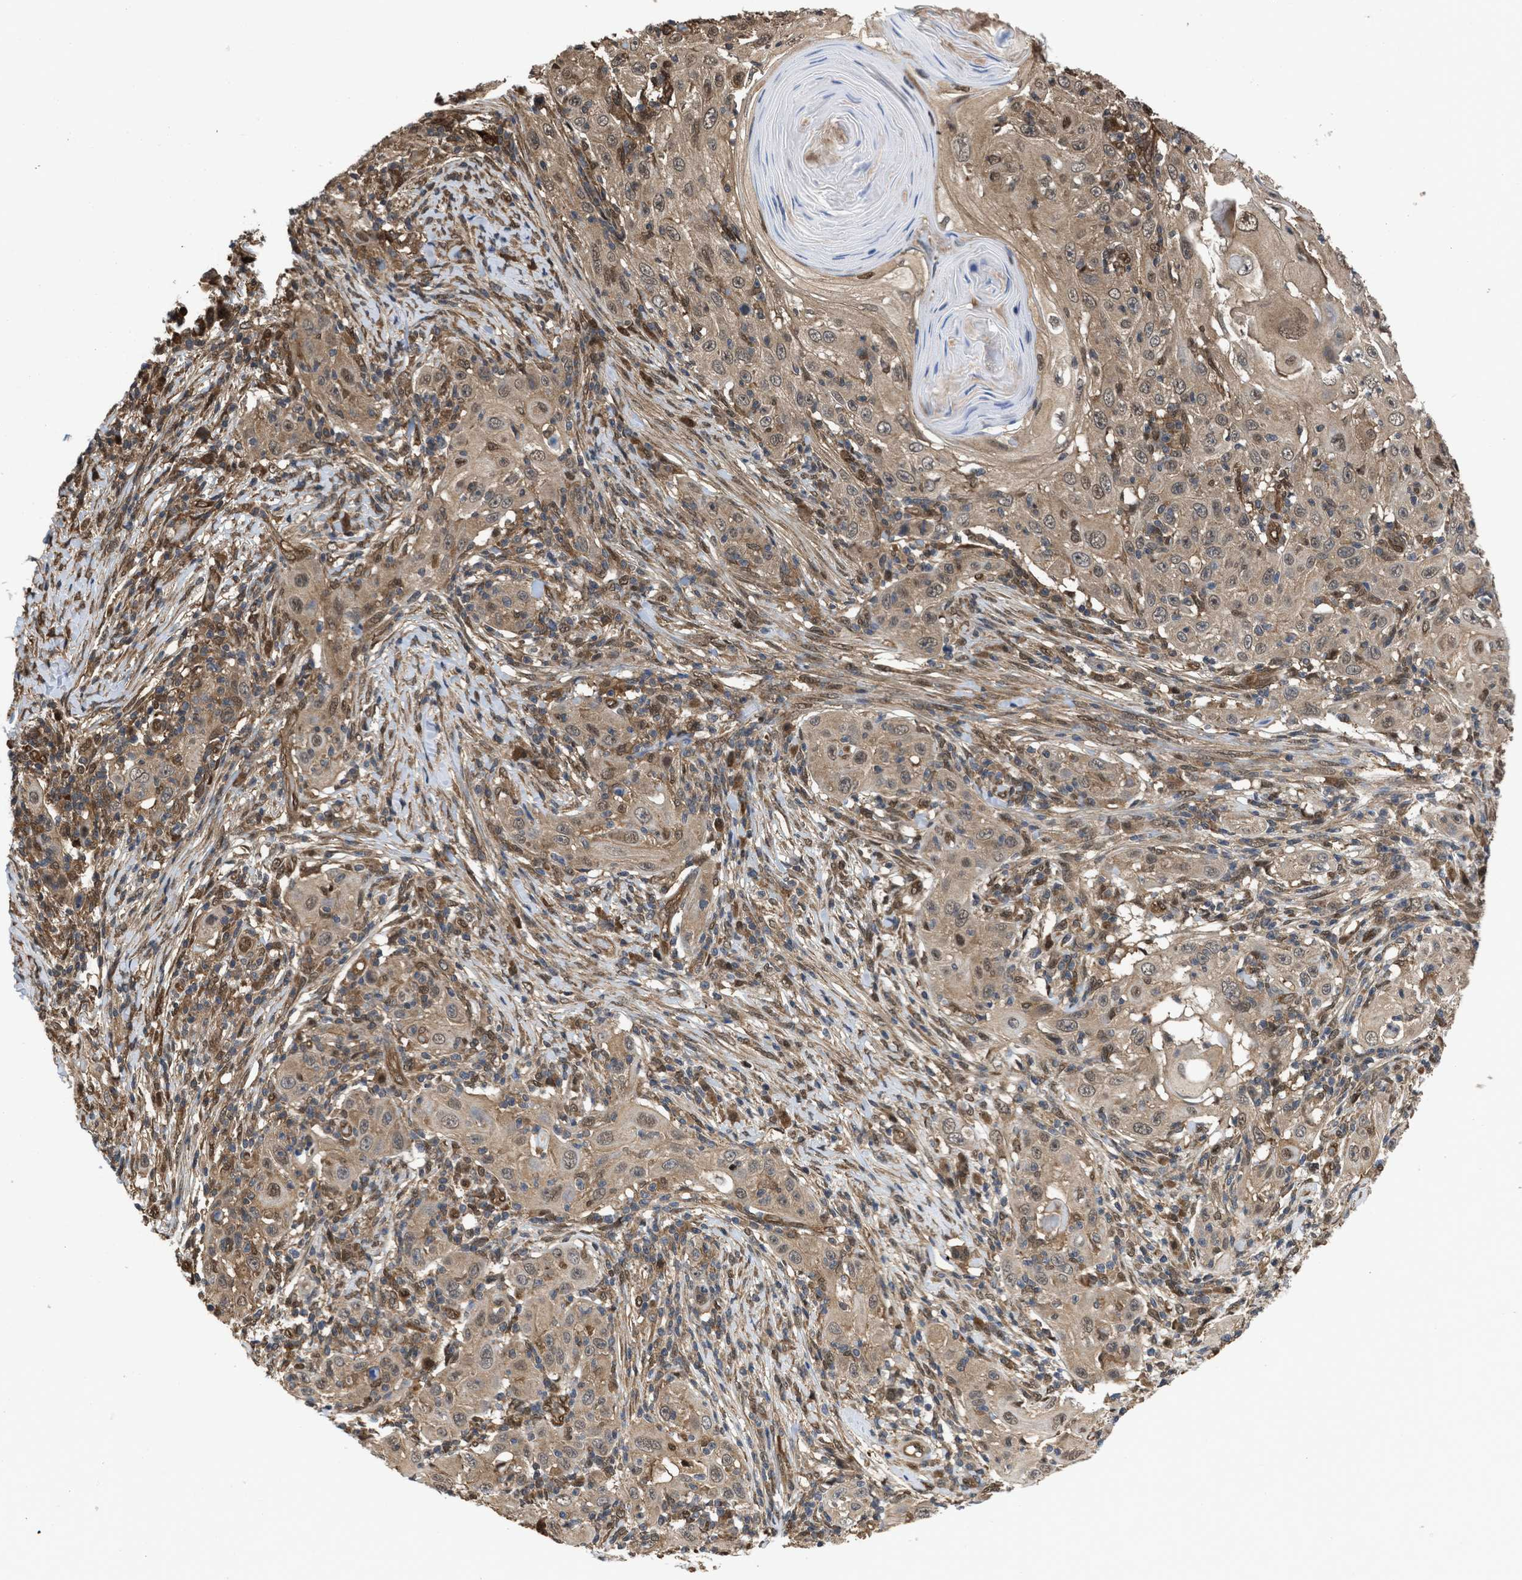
{"staining": {"intensity": "weak", "quantity": ">75%", "location": "cytoplasmic/membranous,nuclear"}, "tissue": "skin cancer", "cell_type": "Tumor cells", "image_type": "cancer", "snomed": [{"axis": "morphology", "description": "Squamous cell carcinoma, NOS"}, {"axis": "topography", "description": "Skin"}], "caption": "A brown stain highlights weak cytoplasmic/membranous and nuclear expression of a protein in human skin cancer tumor cells.", "gene": "YWHAG", "patient": {"sex": "female", "age": 88}}